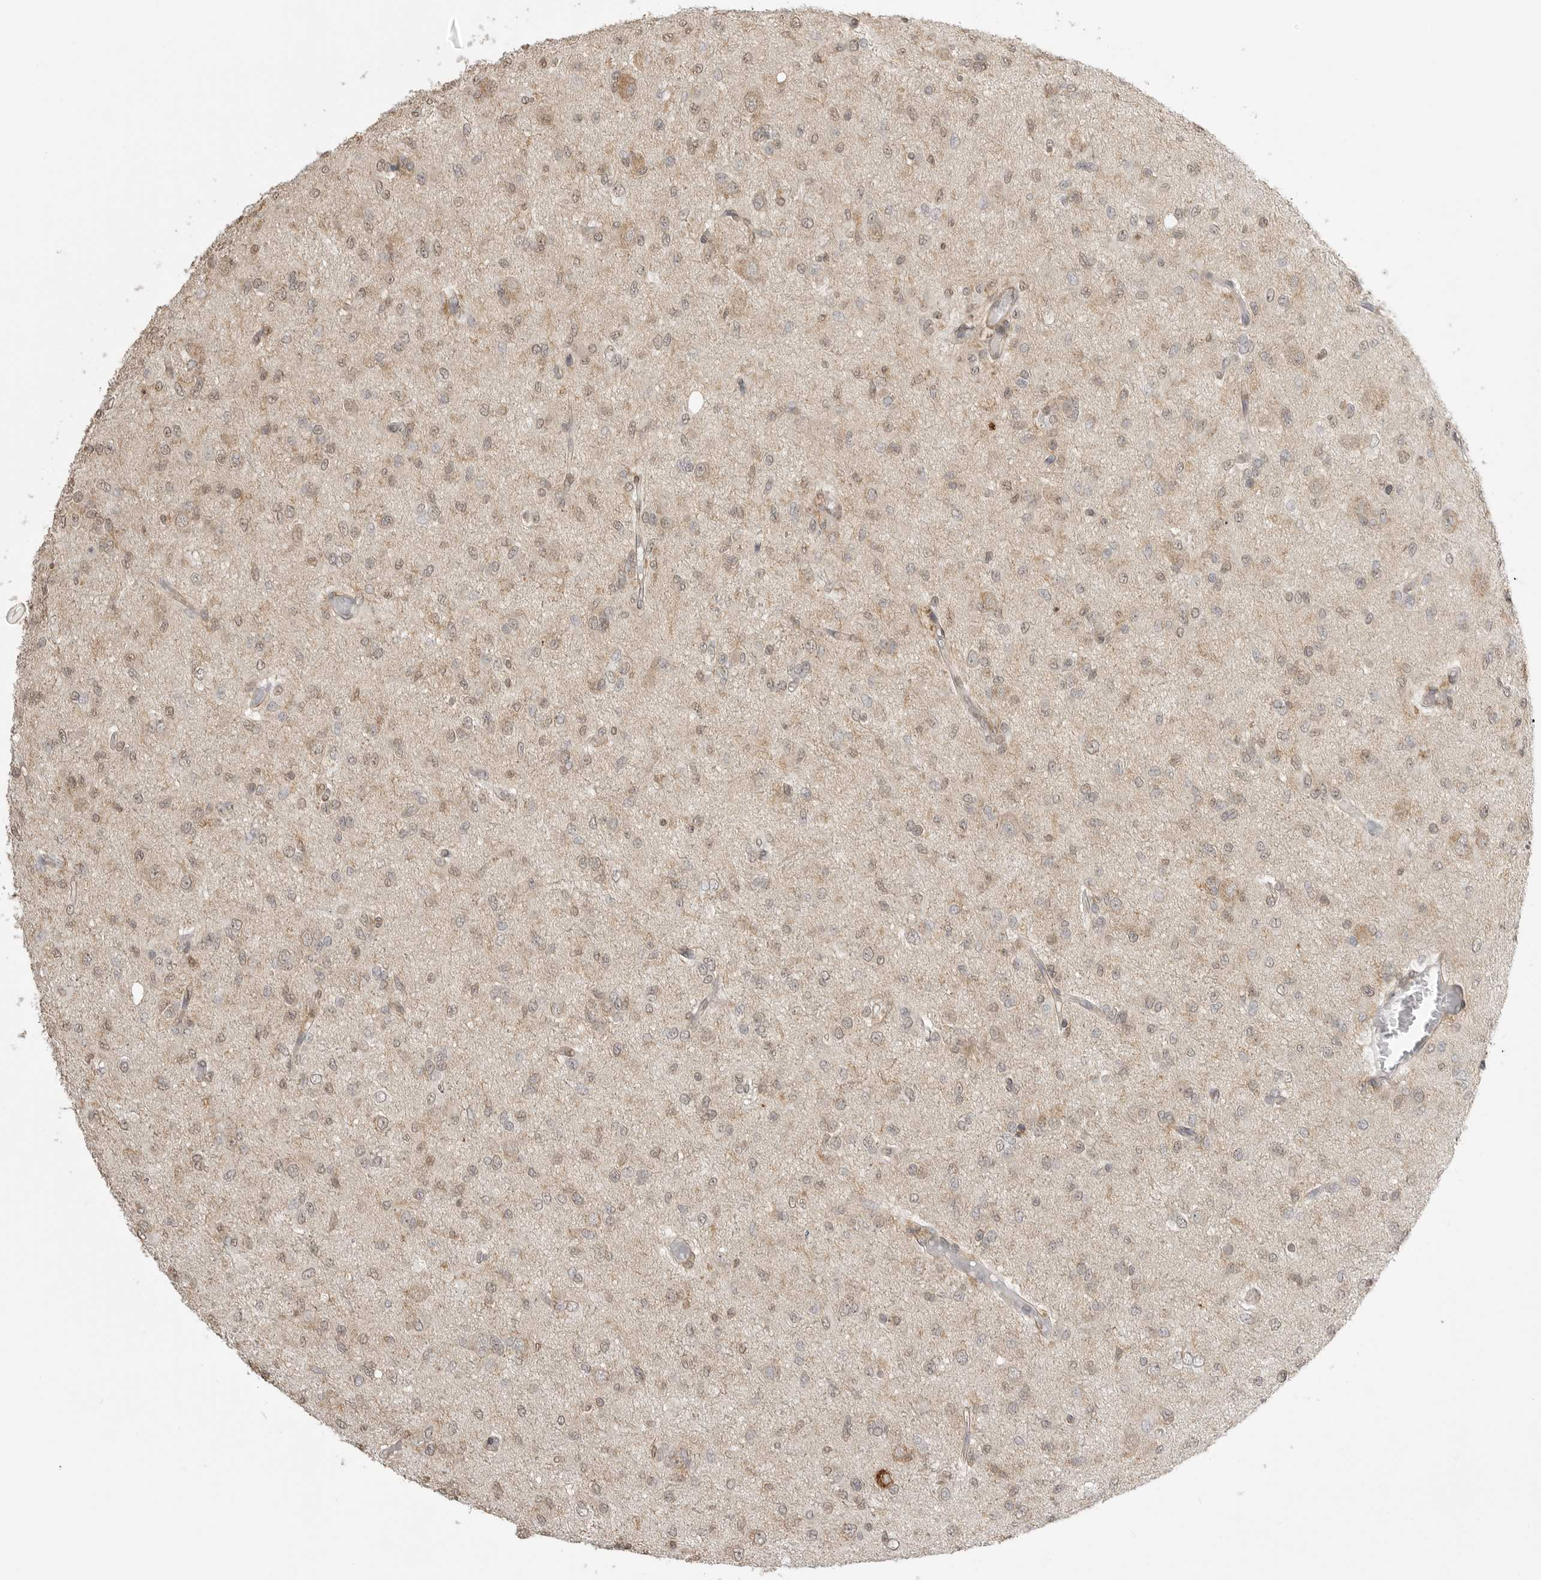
{"staining": {"intensity": "weak", "quantity": "25%-75%", "location": "cytoplasmic/membranous,nuclear"}, "tissue": "glioma", "cell_type": "Tumor cells", "image_type": "cancer", "snomed": [{"axis": "morphology", "description": "Glioma, malignant, High grade"}, {"axis": "topography", "description": "Brain"}], "caption": "Glioma was stained to show a protein in brown. There is low levels of weak cytoplasmic/membranous and nuclear expression in approximately 25%-75% of tumor cells.", "gene": "GPC2", "patient": {"sex": "female", "age": 59}}